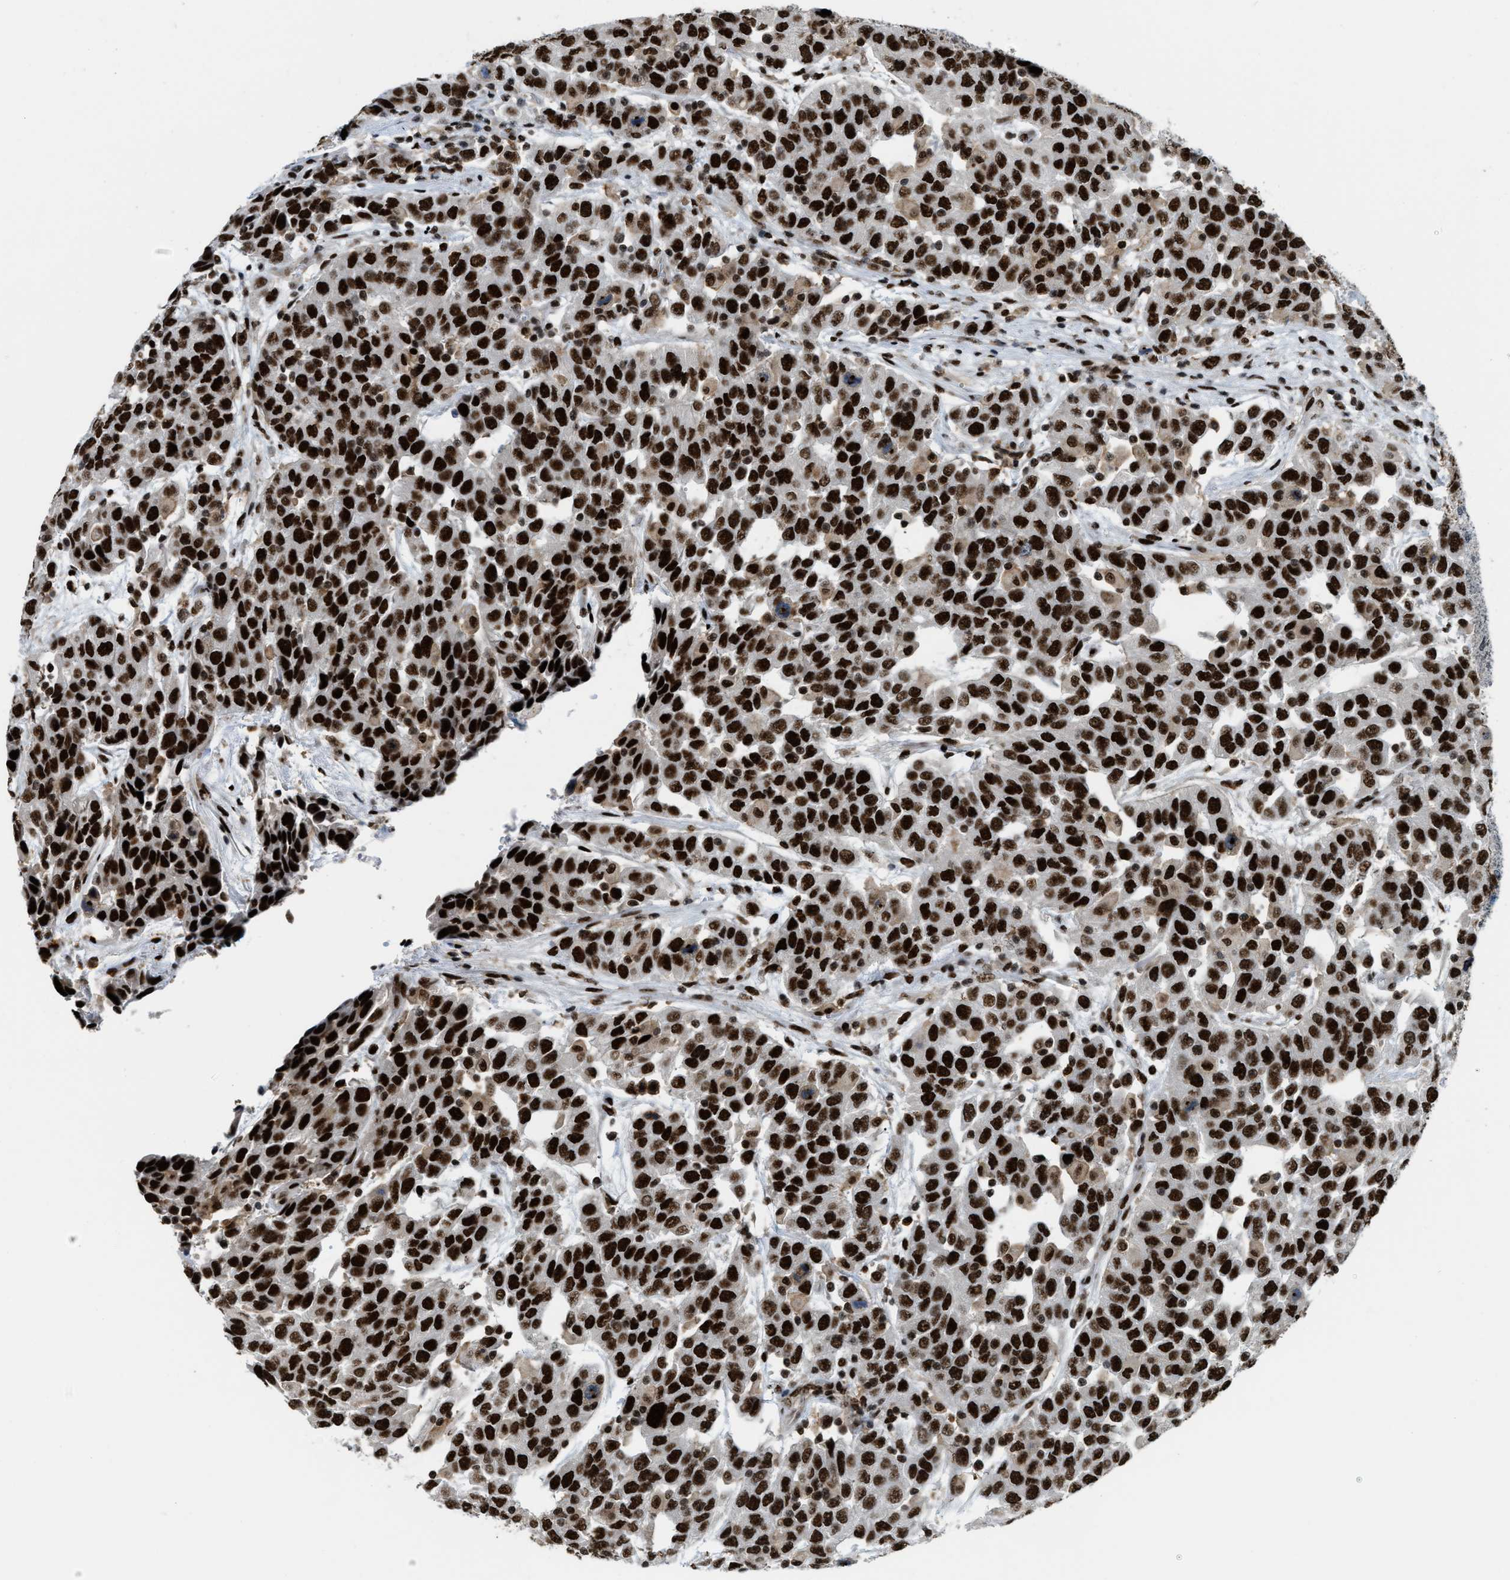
{"staining": {"intensity": "strong", "quantity": ">75%", "location": "nuclear"}, "tissue": "urothelial cancer", "cell_type": "Tumor cells", "image_type": "cancer", "snomed": [{"axis": "morphology", "description": "Urothelial carcinoma, High grade"}, {"axis": "topography", "description": "Urinary bladder"}], "caption": "Urothelial cancer tissue exhibits strong nuclear positivity in approximately >75% of tumor cells", "gene": "NUMA1", "patient": {"sex": "female", "age": 80}}